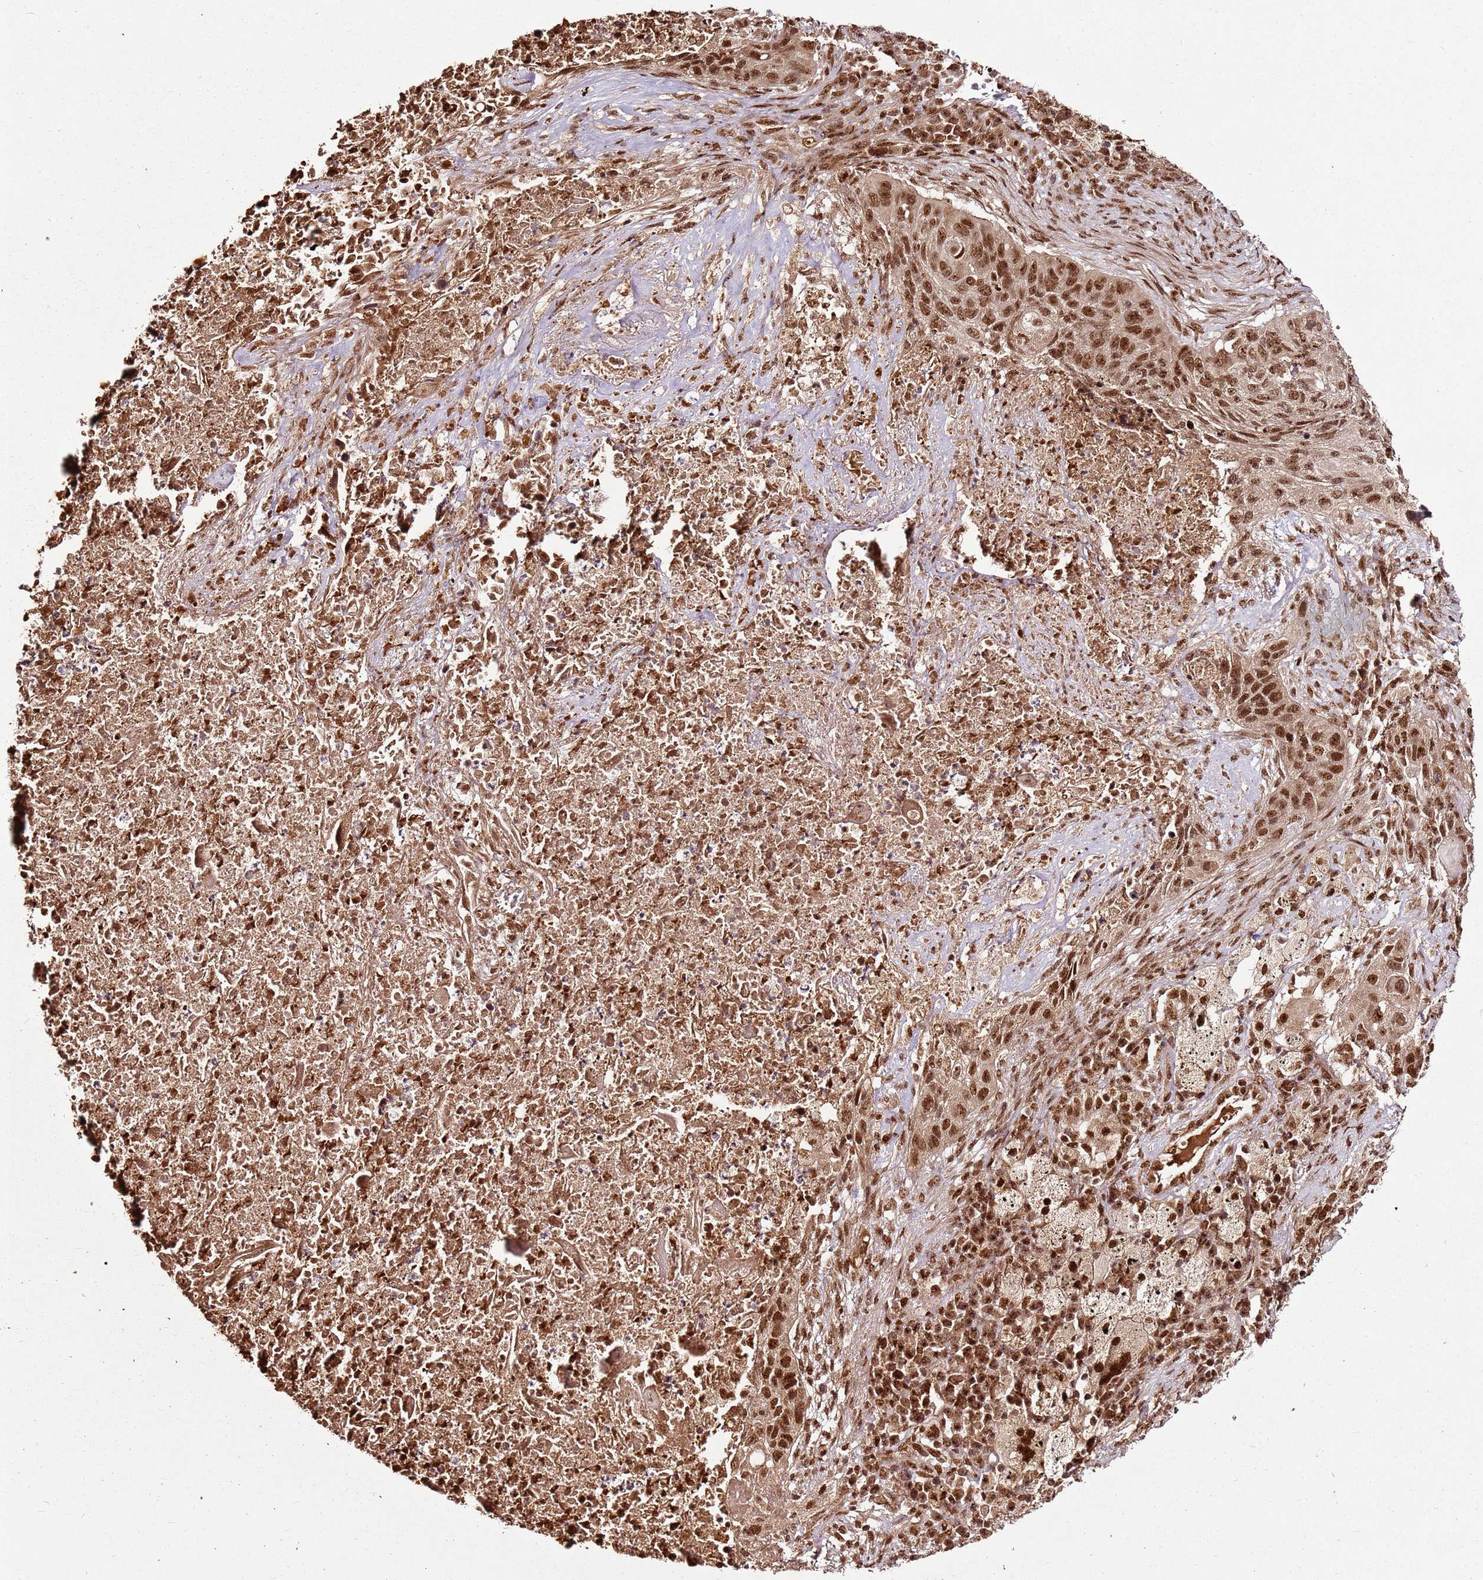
{"staining": {"intensity": "strong", "quantity": ">75%", "location": "nuclear"}, "tissue": "lung cancer", "cell_type": "Tumor cells", "image_type": "cancer", "snomed": [{"axis": "morphology", "description": "Squamous cell carcinoma, NOS"}, {"axis": "topography", "description": "Lung"}], "caption": "Immunohistochemical staining of human lung cancer reveals strong nuclear protein positivity in approximately >75% of tumor cells.", "gene": "XRN2", "patient": {"sex": "female", "age": 63}}